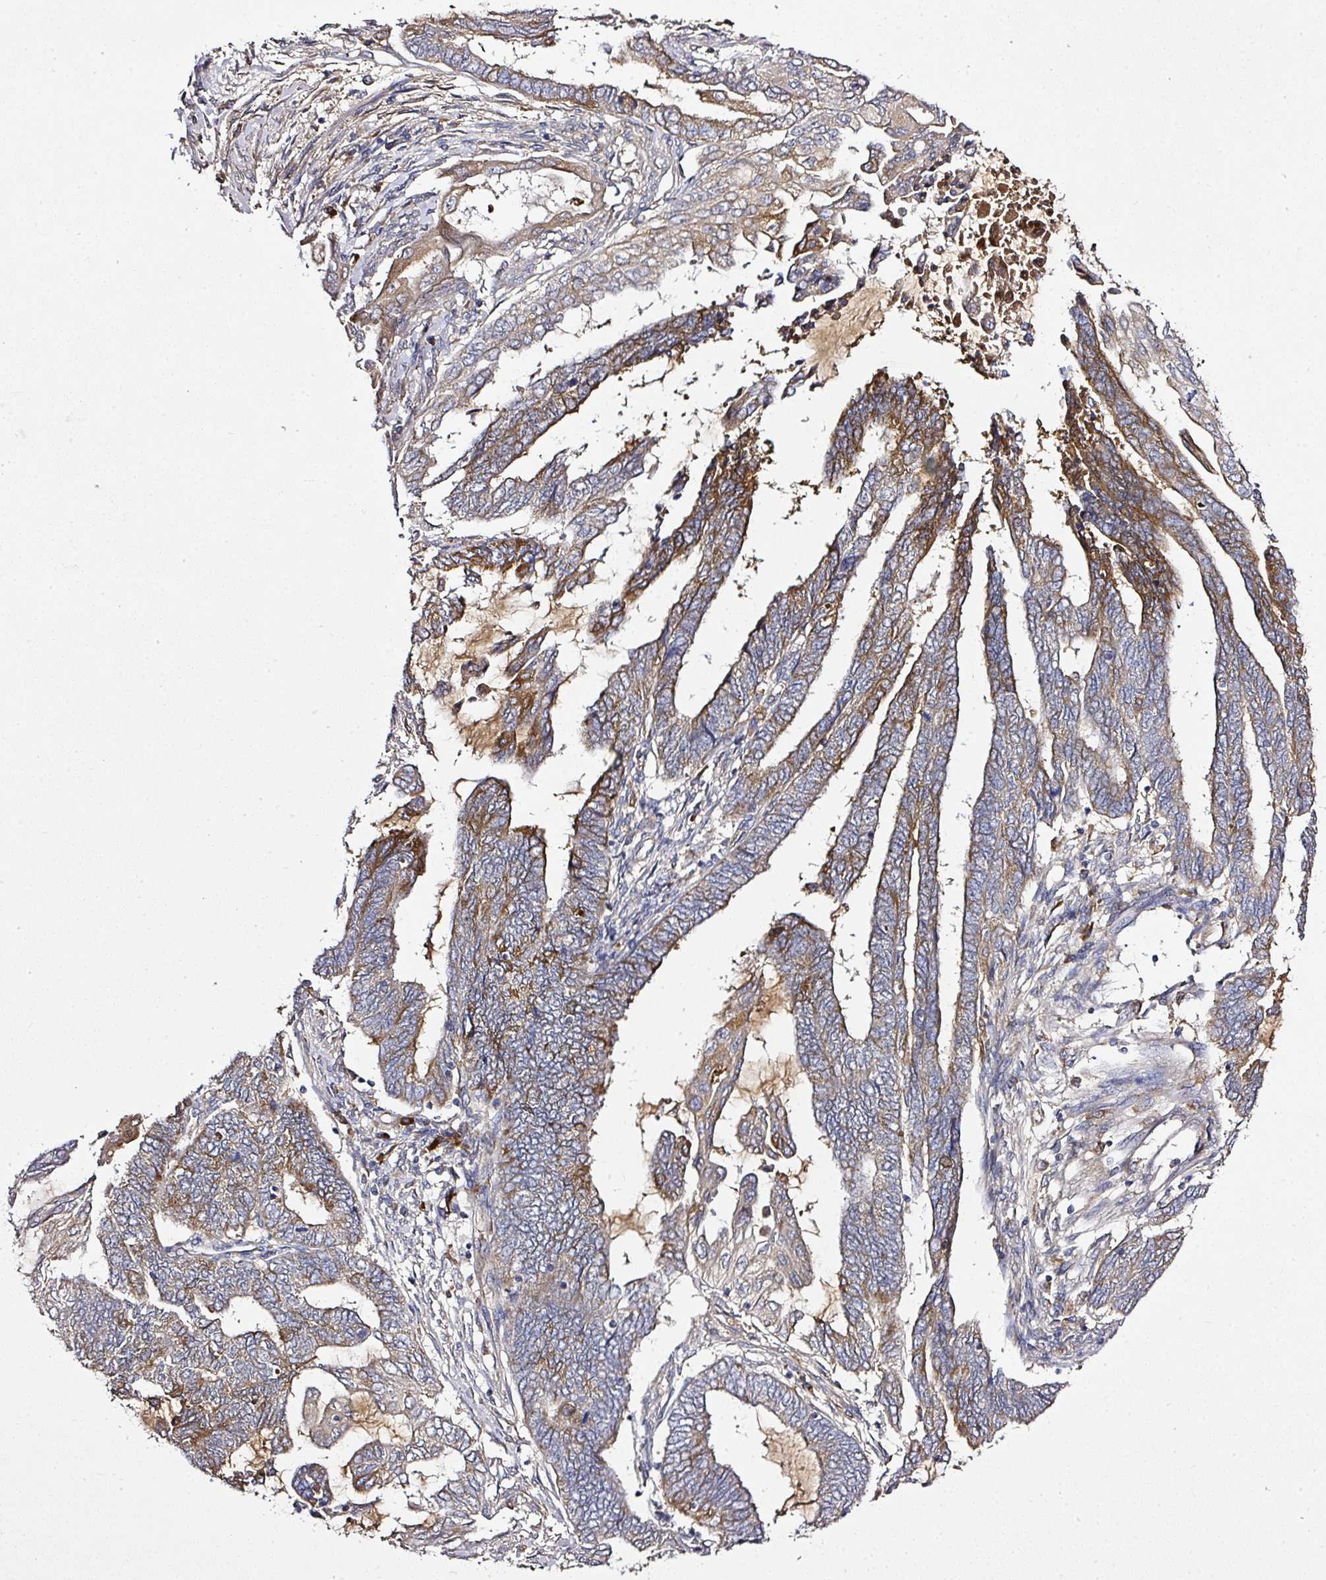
{"staining": {"intensity": "moderate", "quantity": "25%-75%", "location": "cytoplasmic/membranous"}, "tissue": "endometrial cancer", "cell_type": "Tumor cells", "image_type": "cancer", "snomed": [{"axis": "morphology", "description": "Adenocarcinoma, NOS"}, {"axis": "topography", "description": "Uterus"}, {"axis": "topography", "description": "Endometrium"}], "caption": "Endometrial cancer (adenocarcinoma) tissue demonstrates moderate cytoplasmic/membranous staining in about 25%-75% of tumor cells, visualized by immunohistochemistry.", "gene": "CAB39L", "patient": {"sex": "female", "age": 70}}